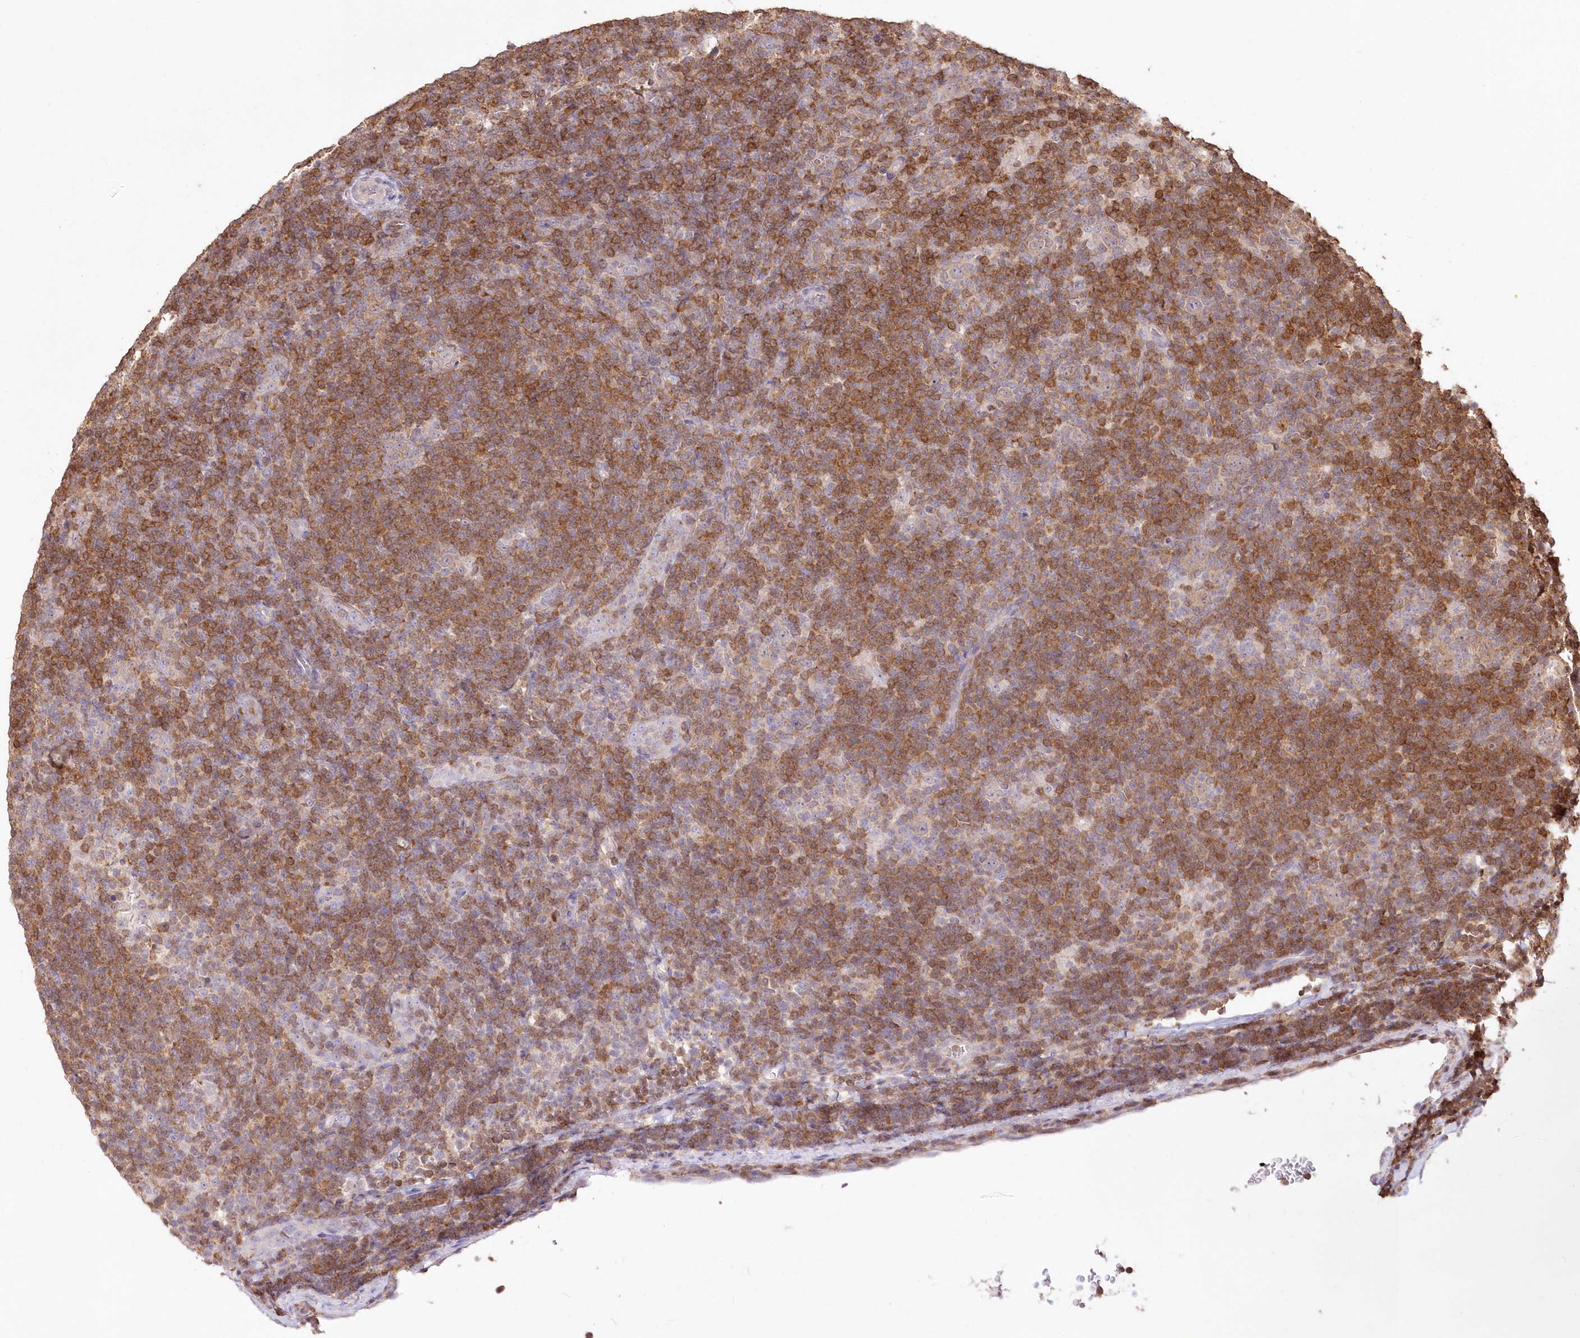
{"staining": {"intensity": "negative", "quantity": "none", "location": "none"}, "tissue": "lymphoma", "cell_type": "Tumor cells", "image_type": "cancer", "snomed": [{"axis": "morphology", "description": "Hodgkin's disease, NOS"}, {"axis": "topography", "description": "Lymph node"}], "caption": "Human Hodgkin's disease stained for a protein using immunohistochemistry (IHC) demonstrates no positivity in tumor cells.", "gene": "STK17B", "patient": {"sex": "female", "age": 57}}